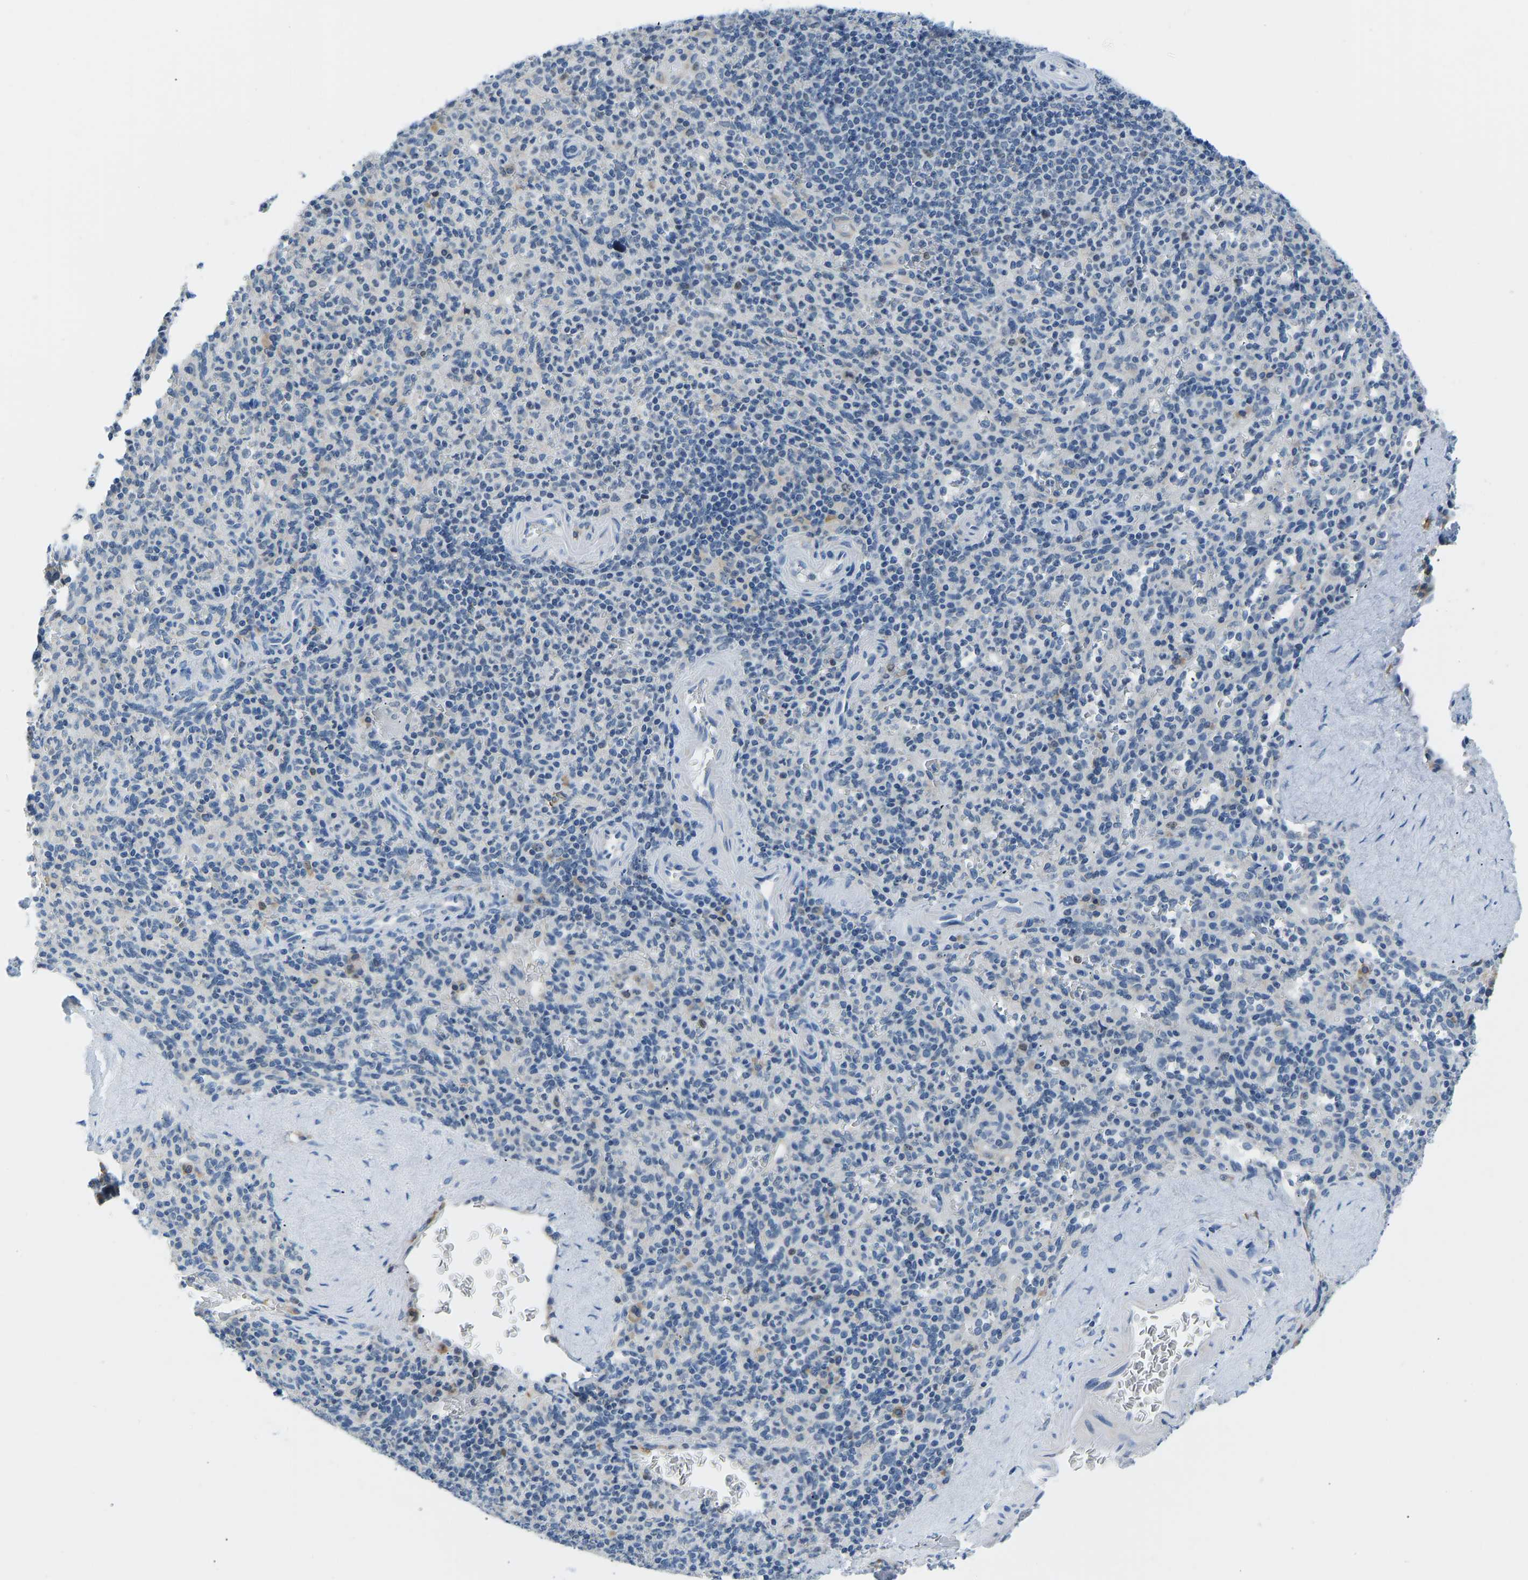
{"staining": {"intensity": "negative", "quantity": "none", "location": "none"}, "tissue": "spleen", "cell_type": "Cells in red pulp", "image_type": "normal", "snomed": [{"axis": "morphology", "description": "Normal tissue, NOS"}, {"axis": "topography", "description": "Spleen"}], "caption": "This is an IHC image of benign human spleen. There is no expression in cells in red pulp.", "gene": "VRK1", "patient": {"sex": "male", "age": 36}}